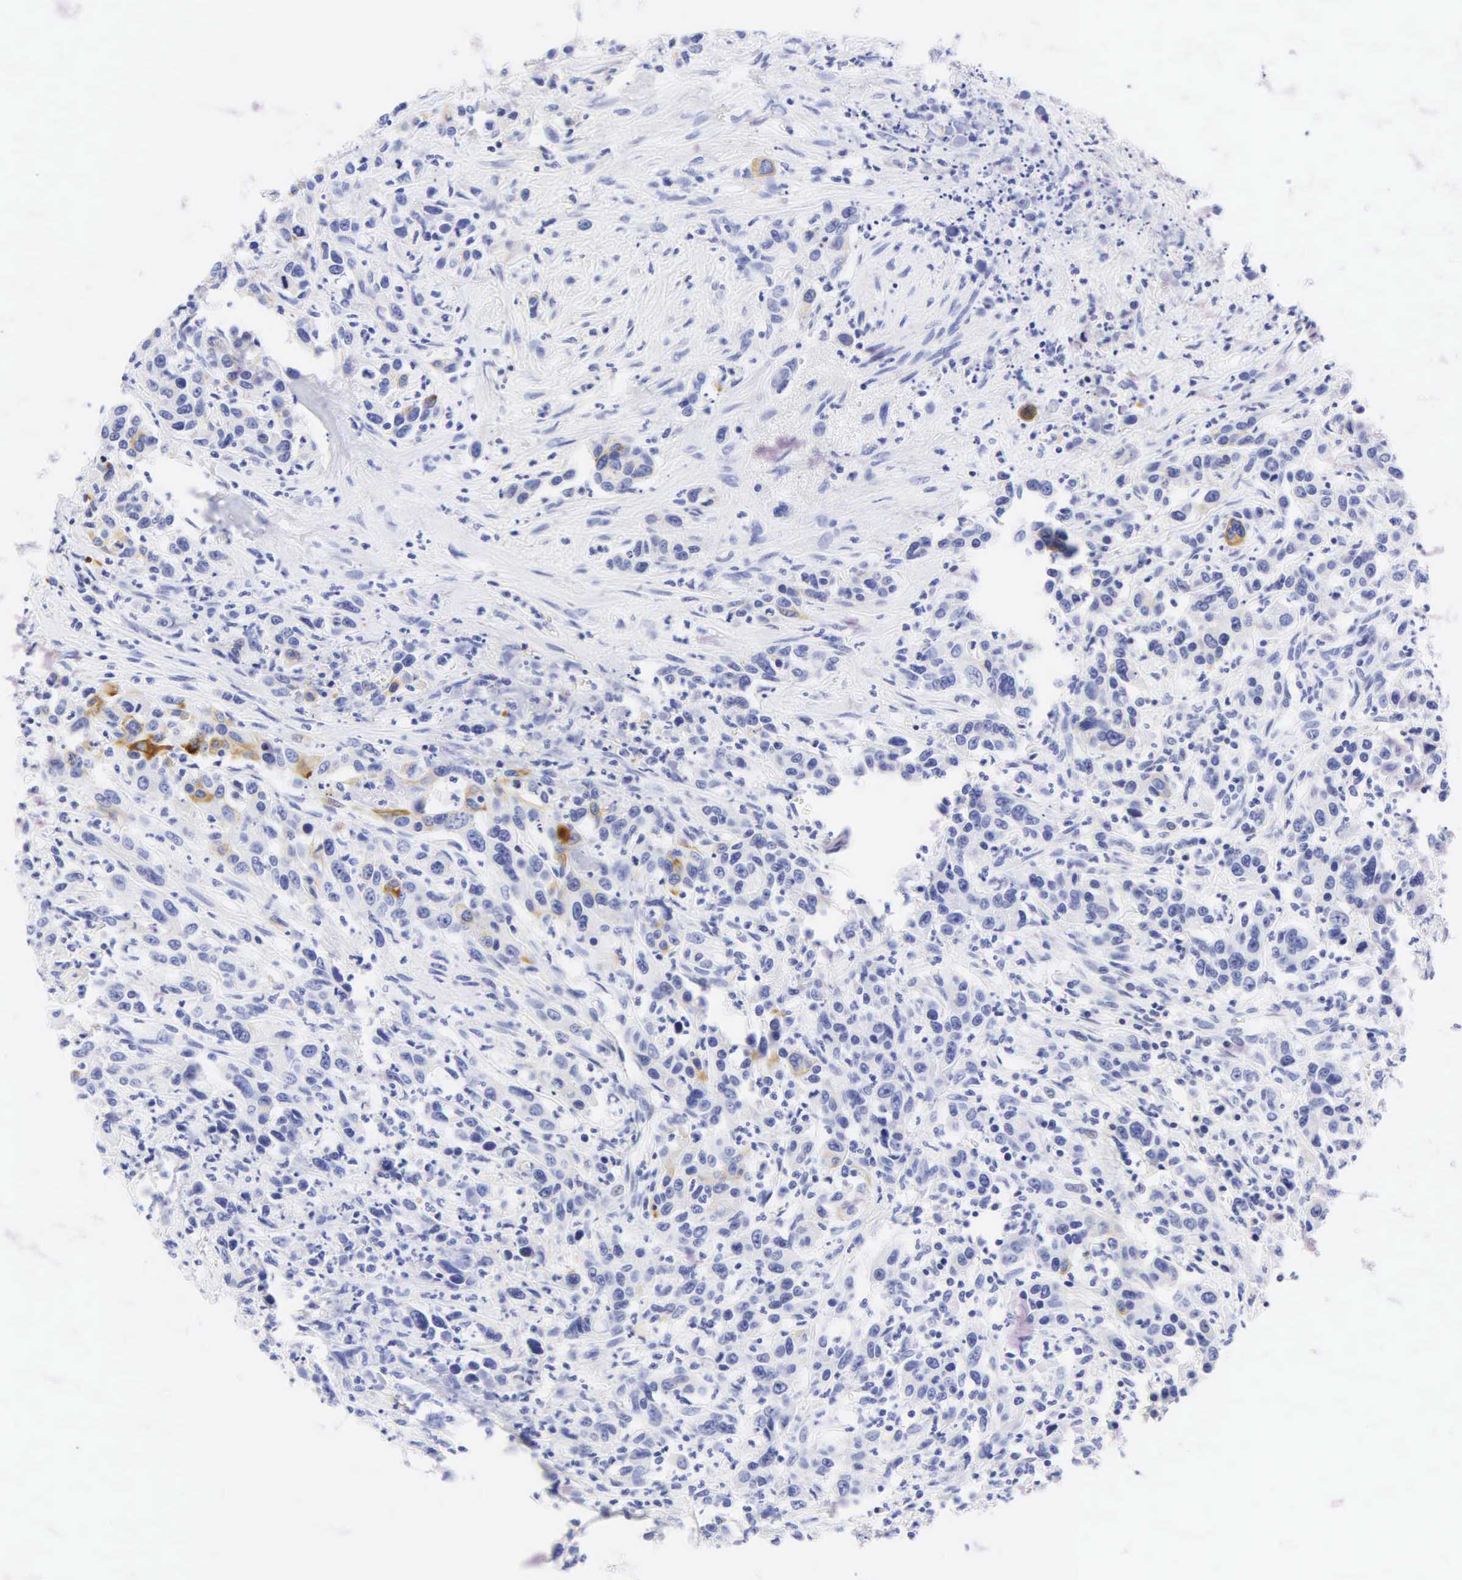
{"staining": {"intensity": "negative", "quantity": "none", "location": "none"}, "tissue": "urothelial cancer", "cell_type": "Tumor cells", "image_type": "cancer", "snomed": [{"axis": "morphology", "description": "Urothelial carcinoma, High grade"}, {"axis": "topography", "description": "Urinary bladder"}], "caption": "The micrograph demonstrates no significant expression in tumor cells of urothelial carcinoma (high-grade).", "gene": "KRT20", "patient": {"sex": "male", "age": 86}}